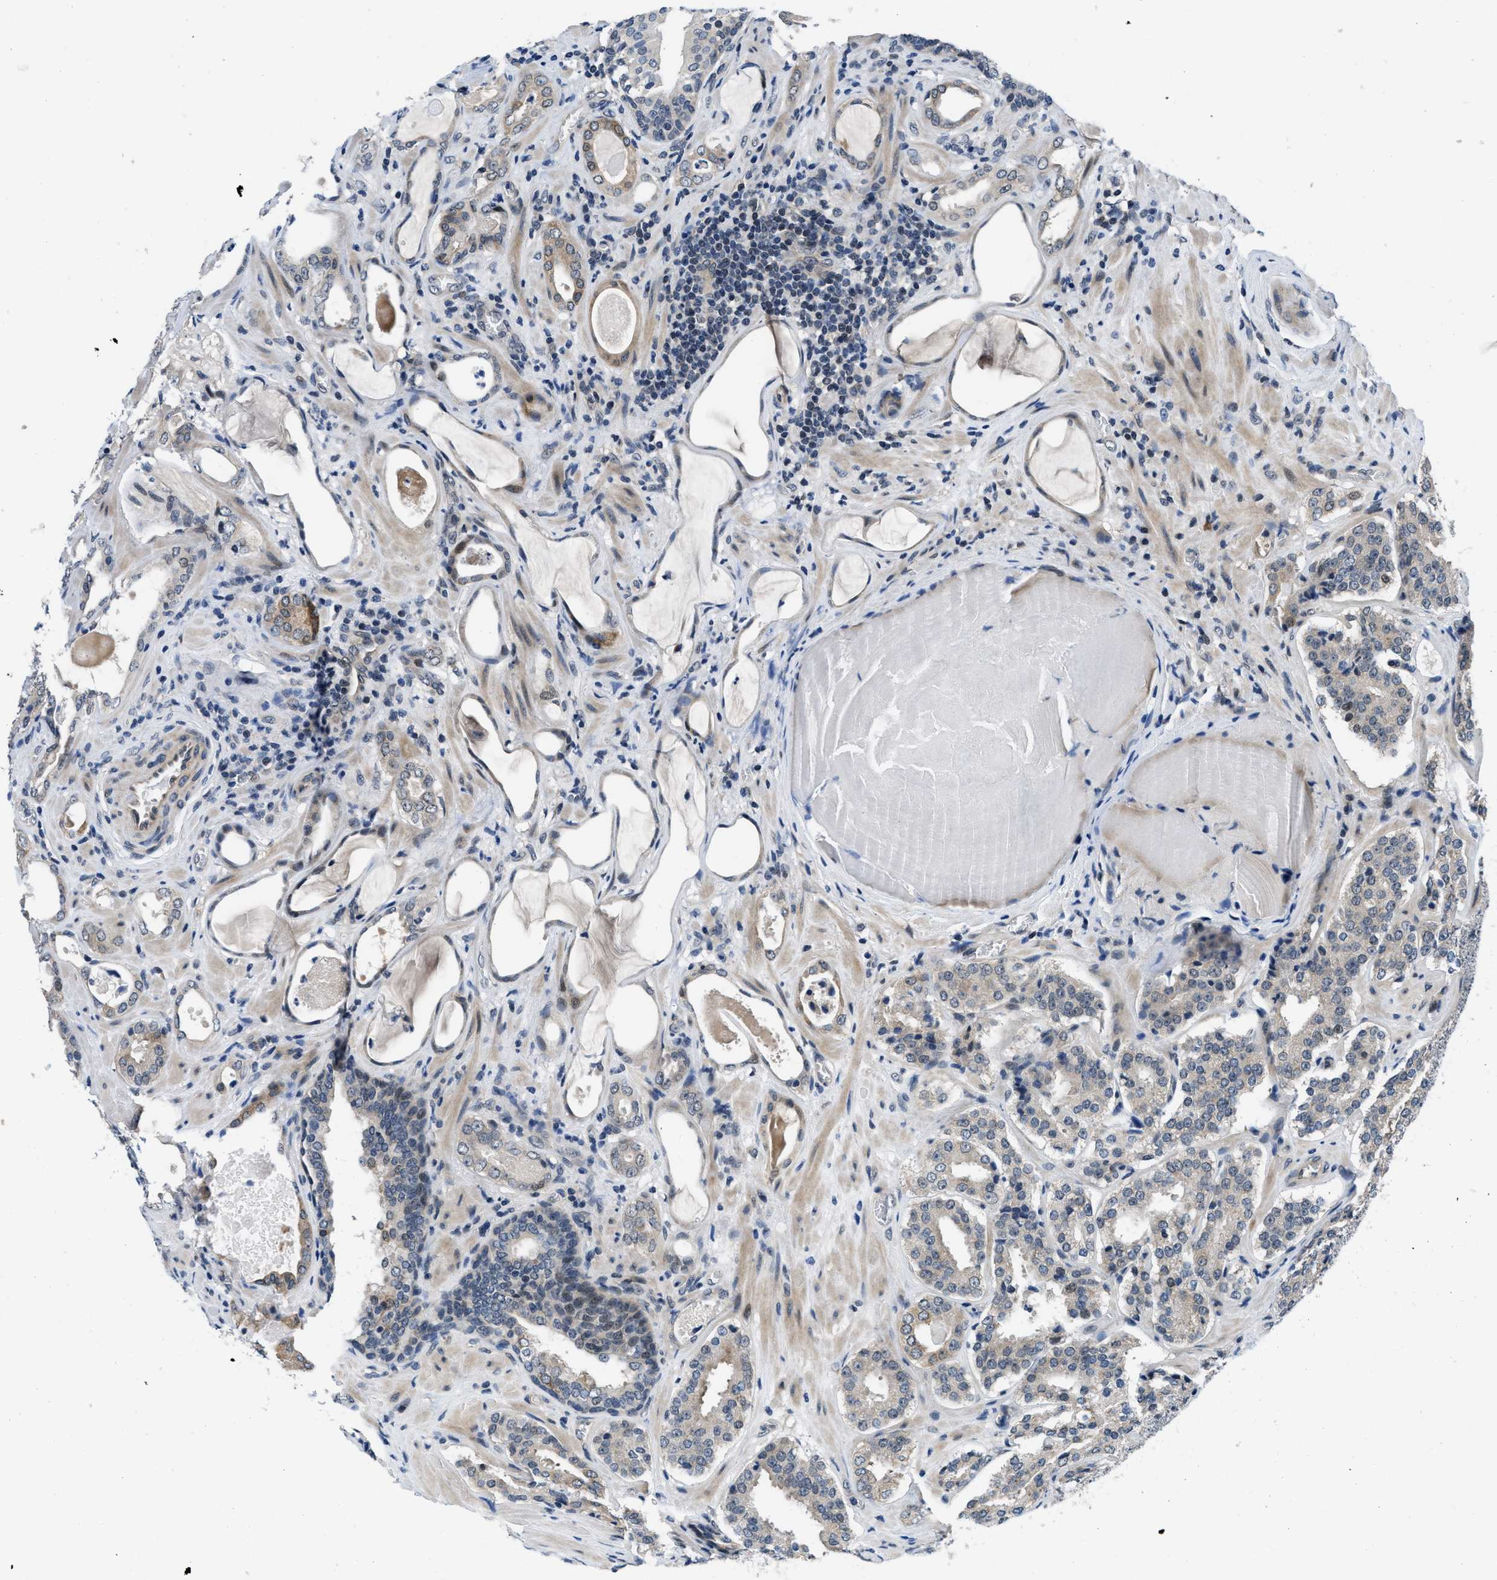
{"staining": {"intensity": "weak", "quantity": "<25%", "location": "cytoplasmic/membranous"}, "tissue": "prostate cancer", "cell_type": "Tumor cells", "image_type": "cancer", "snomed": [{"axis": "morphology", "description": "Adenocarcinoma, High grade"}, {"axis": "topography", "description": "Prostate"}], "caption": "Immunohistochemistry histopathology image of prostate high-grade adenocarcinoma stained for a protein (brown), which demonstrates no positivity in tumor cells. (DAB (3,3'-diaminobenzidine) IHC visualized using brightfield microscopy, high magnification).", "gene": "SETD5", "patient": {"sex": "male", "age": 60}}